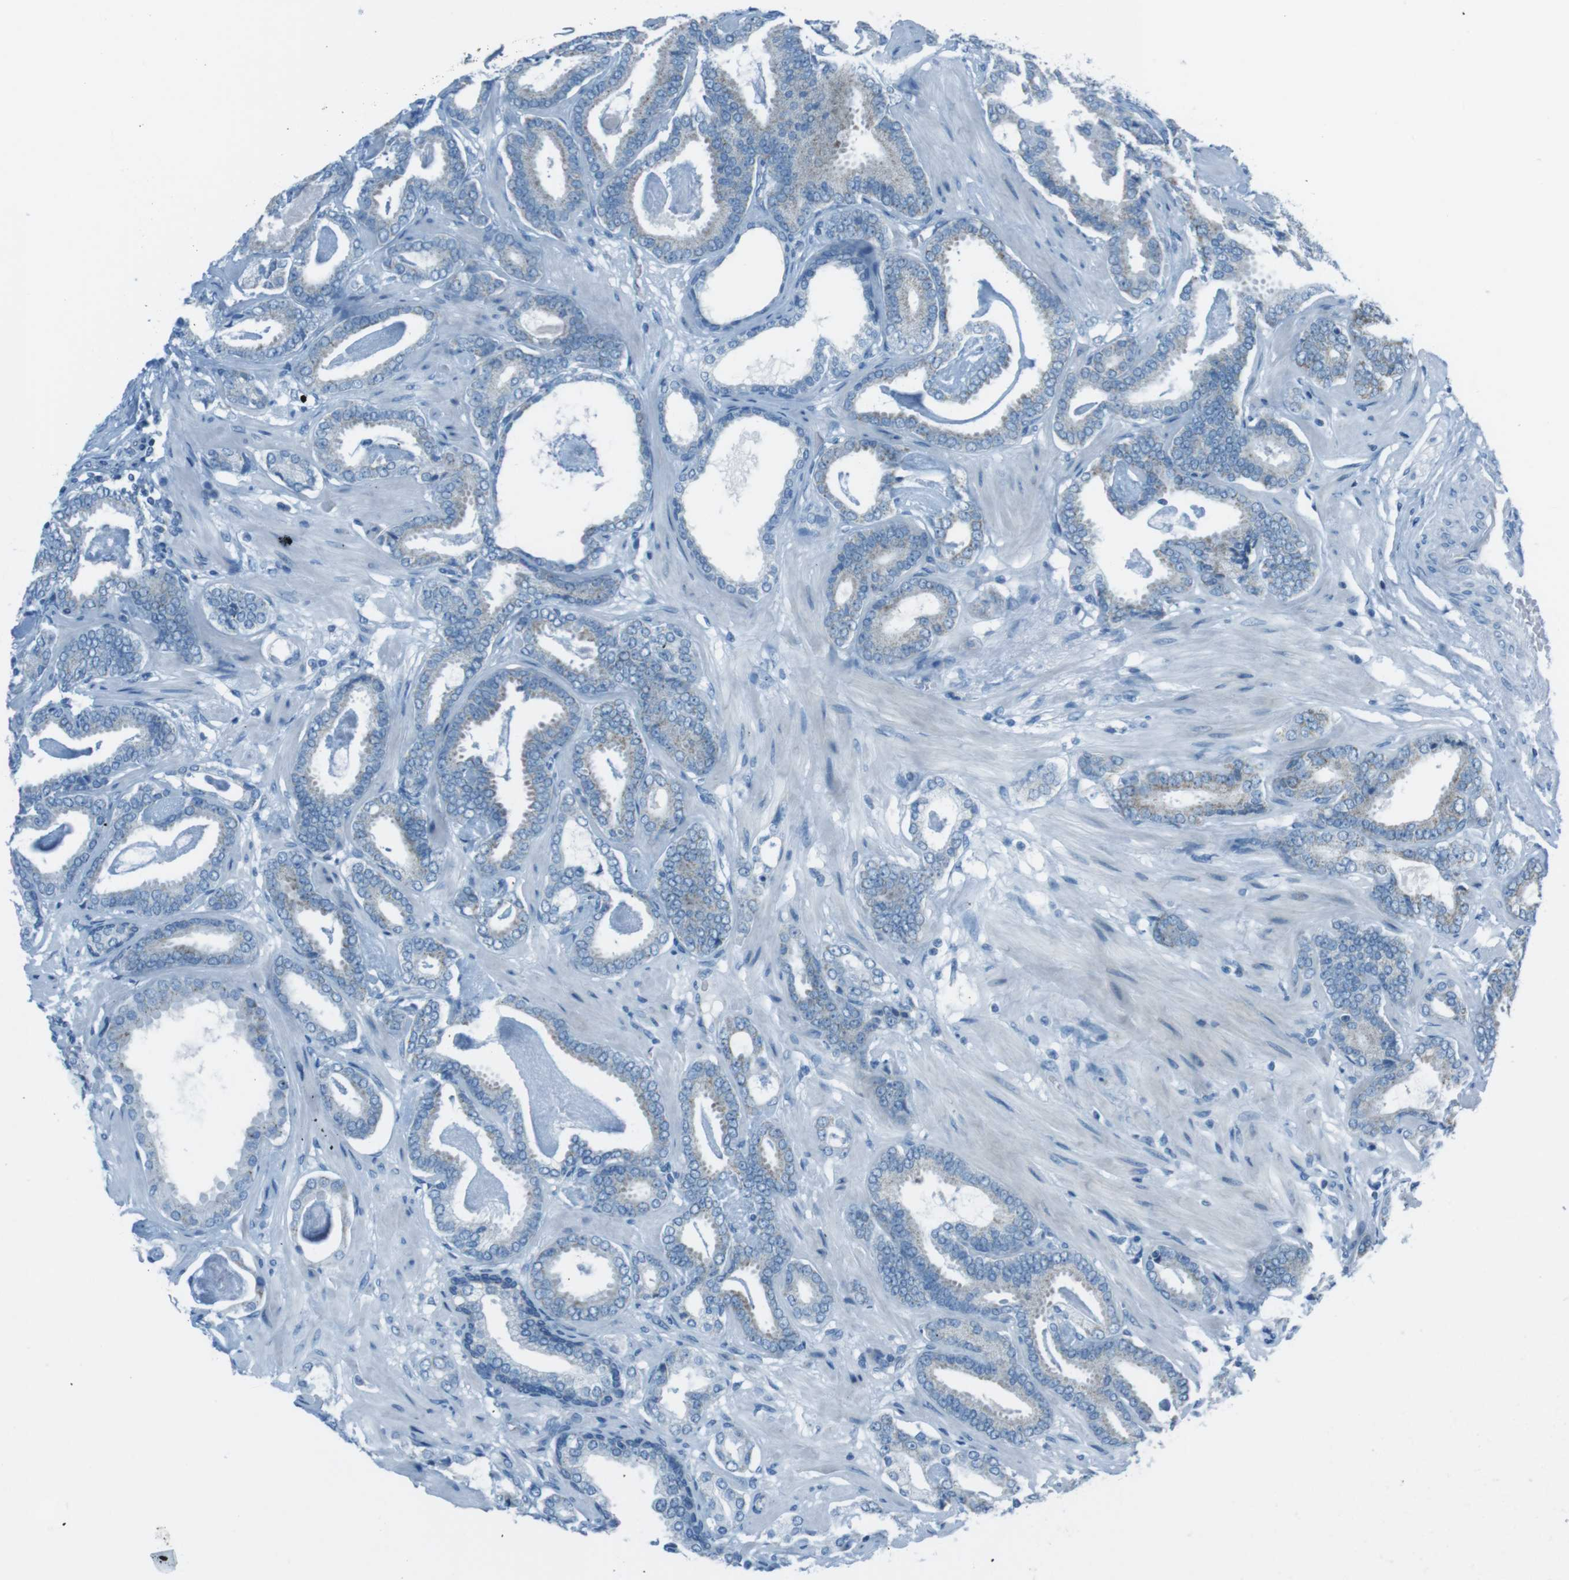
{"staining": {"intensity": "negative", "quantity": "none", "location": "none"}, "tissue": "prostate cancer", "cell_type": "Tumor cells", "image_type": "cancer", "snomed": [{"axis": "morphology", "description": "Adenocarcinoma, Low grade"}, {"axis": "topography", "description": "Prostate"}], "caption": "Micrograph shows no protein positivity in tumor cells of prostate cancer tissue.", "gene": "DNAJA3", "patient": {"sex": "male", "age": 53}}